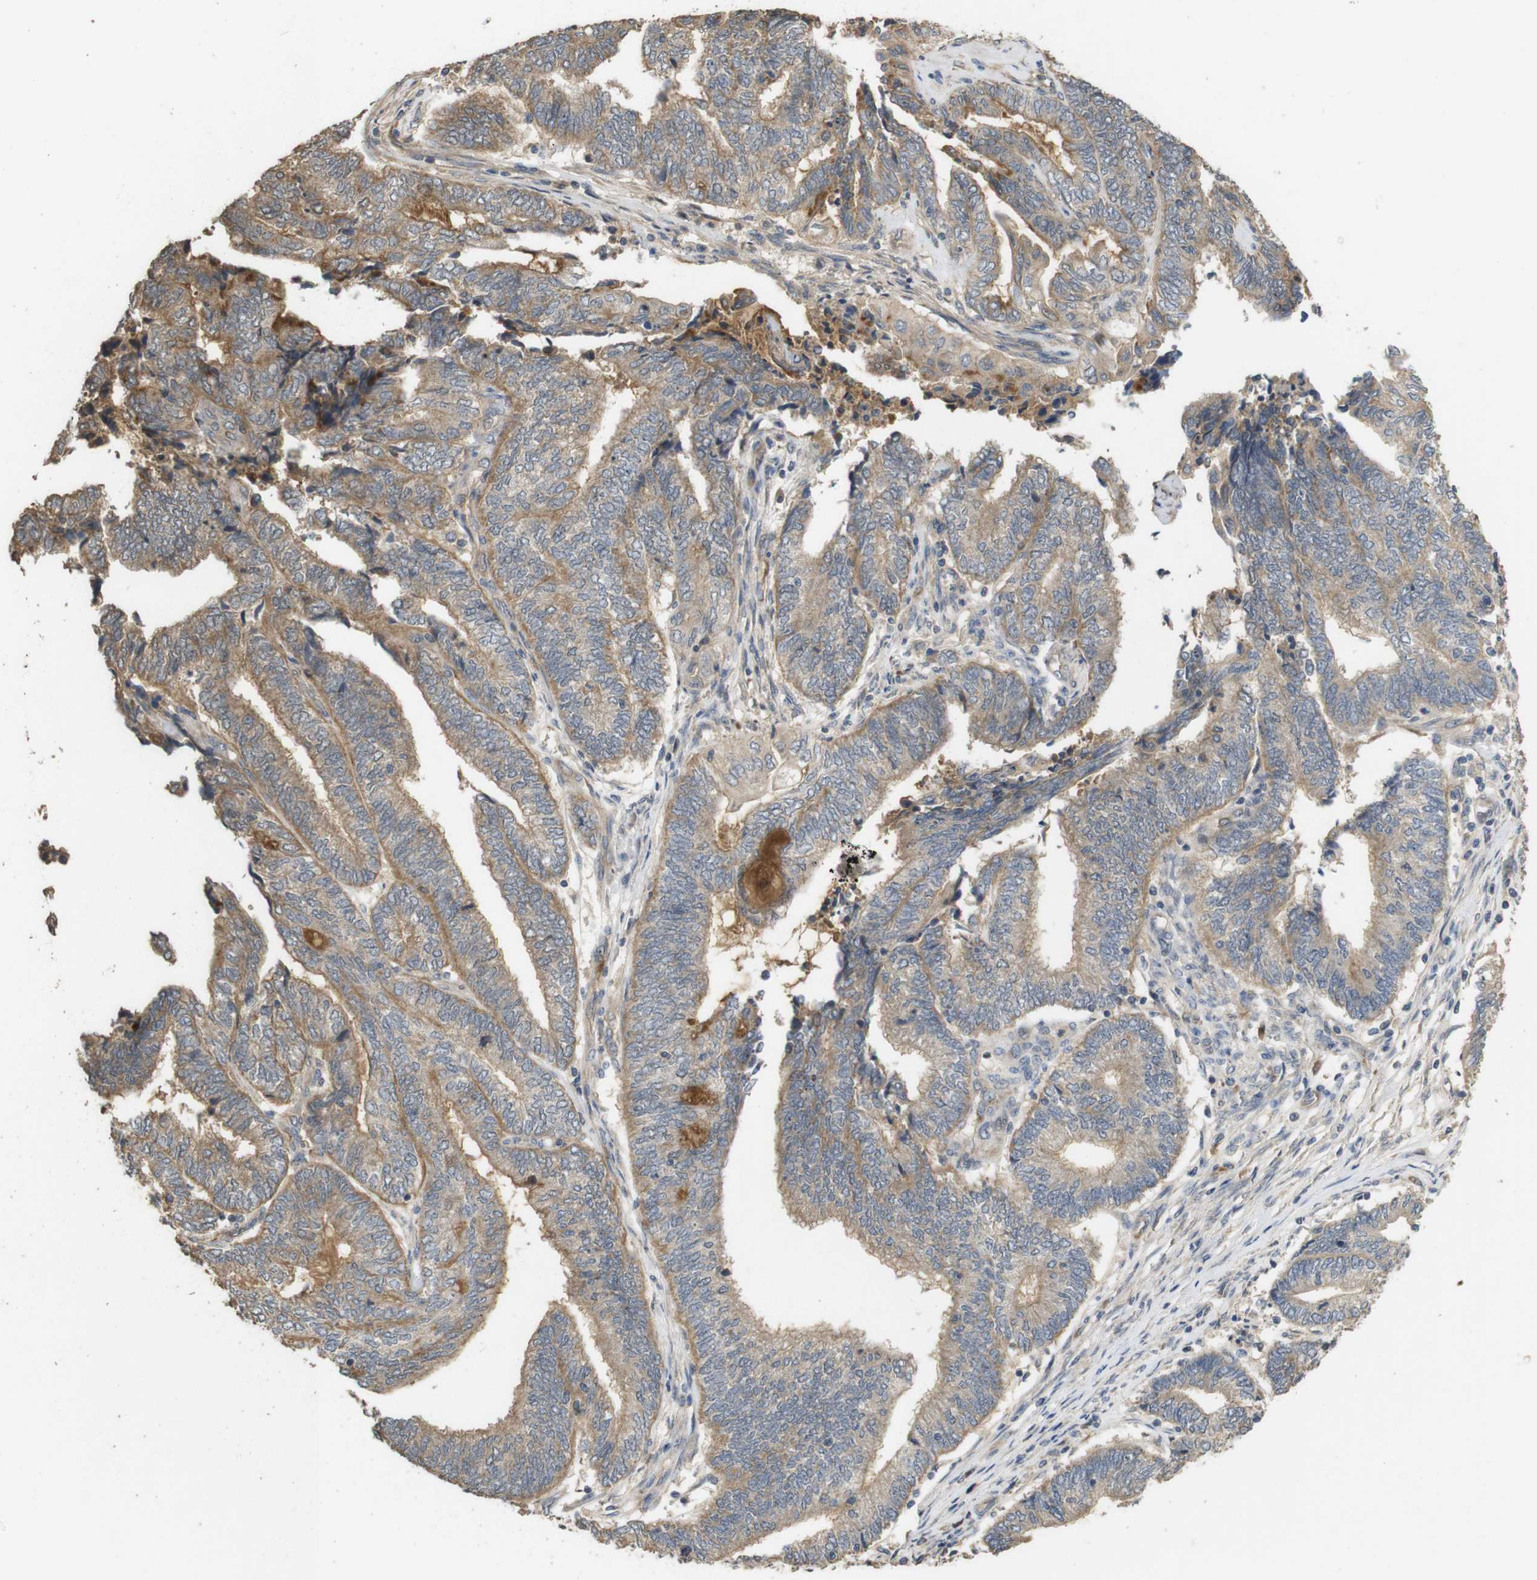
{"staining": {"intensity": "moderate", "quantity": ">75%", "location": "cytoplasmic/membranous"}, "tissue": "endometrial cancer", "cell_type": "Tumor cells", "image_type": "cancer", "snomed": [{"axis": "morphology", "description": "Adenocarcinoma, NOS"}, {"axis": "topography", "description": "Uterus"}, {"axis": "topography", "description": "Endometrium"}], "caption": "High-magnification brightfield microscopy of endometrial adenocarcinoma stained with DAB (brown) and counterstained with hematoxylin (blue). tumor cells exhibit moderate cytoplasmic/membranous positivity is present in about>75% of cells.", "gene": "PCDHB10", "patient": {"sex": "female", "age": 70}}